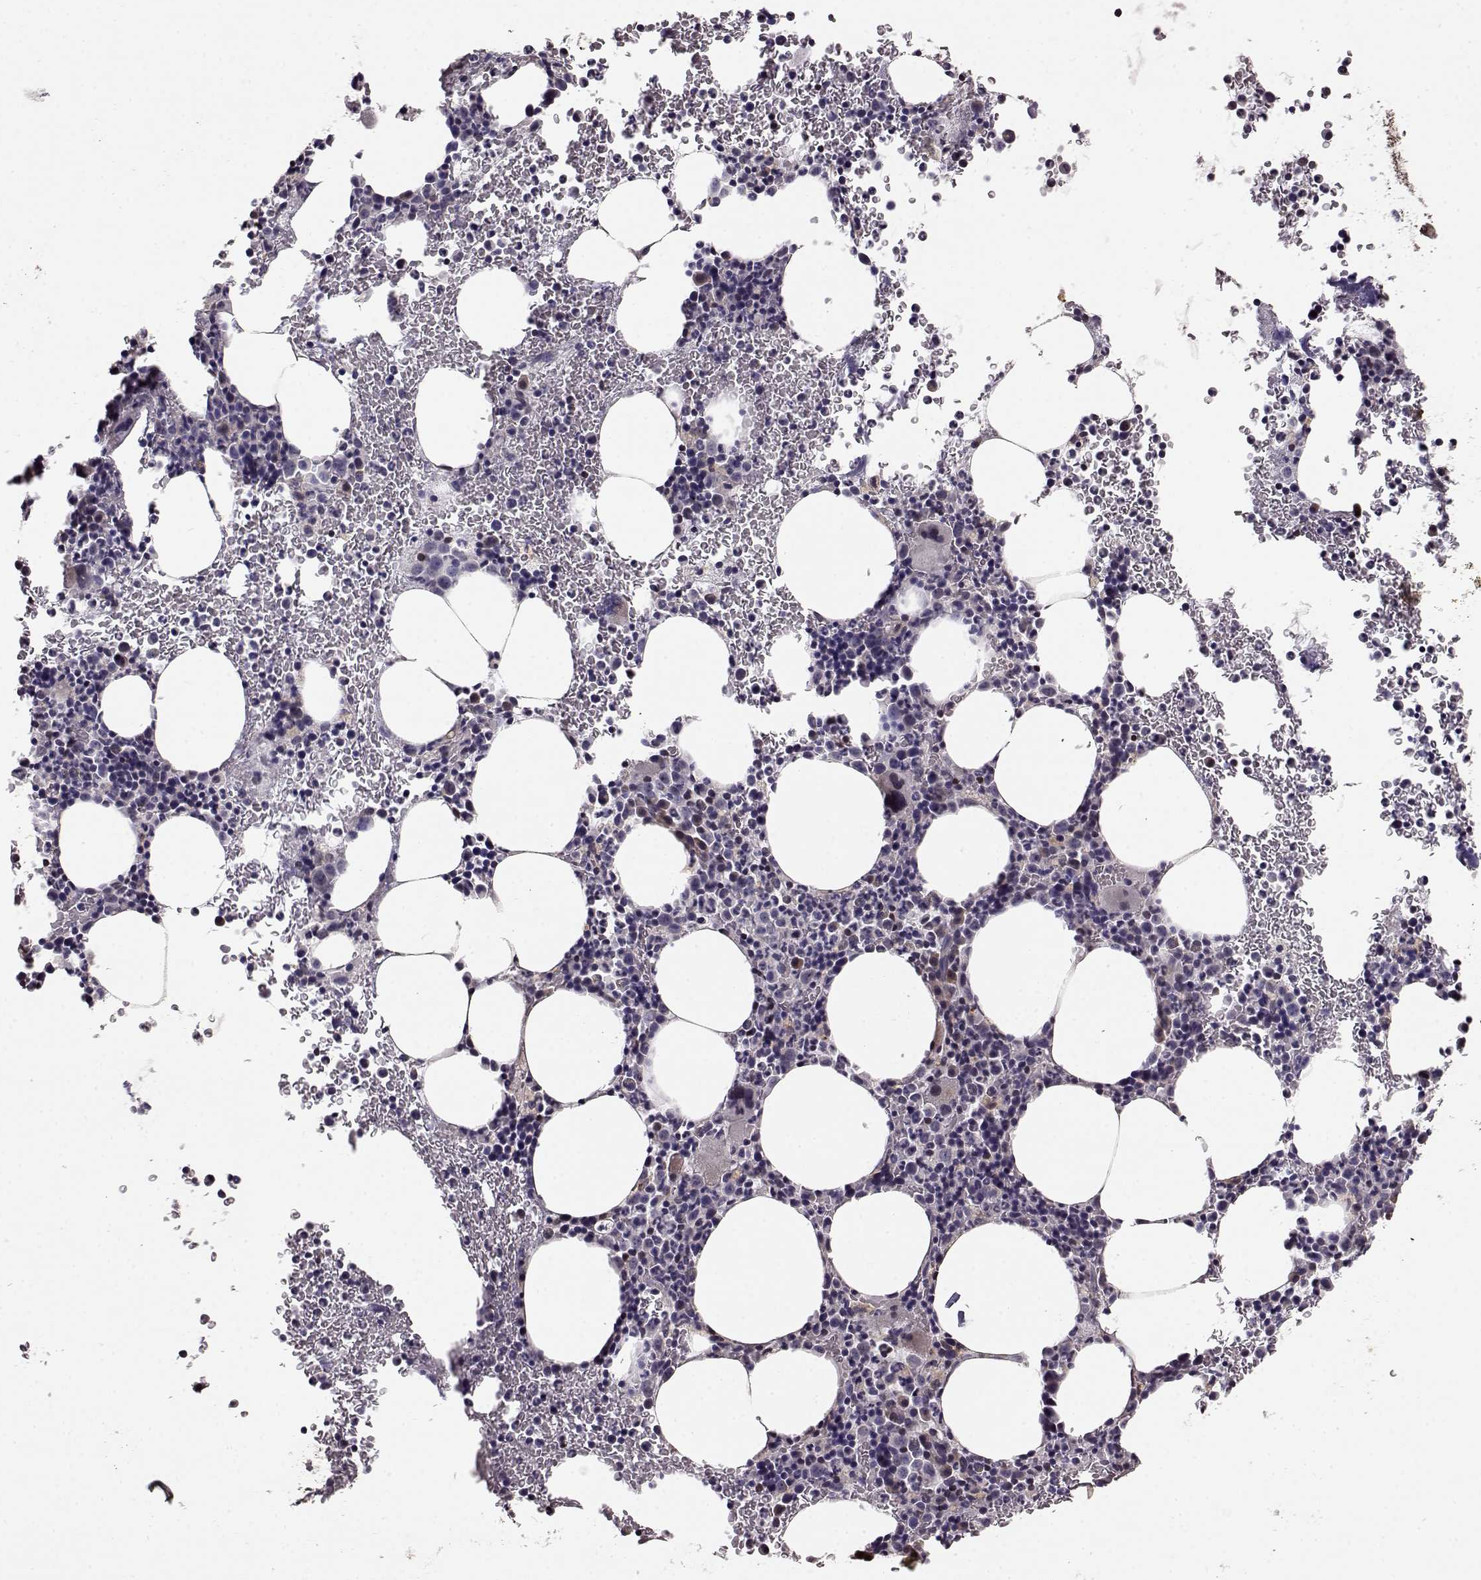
{"staining": {"intensity": "strong", "quantity": "<25%", "location": "nuclear"}, "tissue": "bone marrow", "cell_type": "Hematopoietic cells", "image_type": "normal", "snomed": [{"axis": "morphology", "description": "Normal tissue, NOS"}, {"axis": "topography", "description": "Bone marrow"}], "caption": "This image displays IHC staining of unremarkable bone marrow, with medium strong nuclear staining in about <25% of hematopoietic cells.", "gene": "BACH2", "patient": {"sex": "male", "age": 72}}